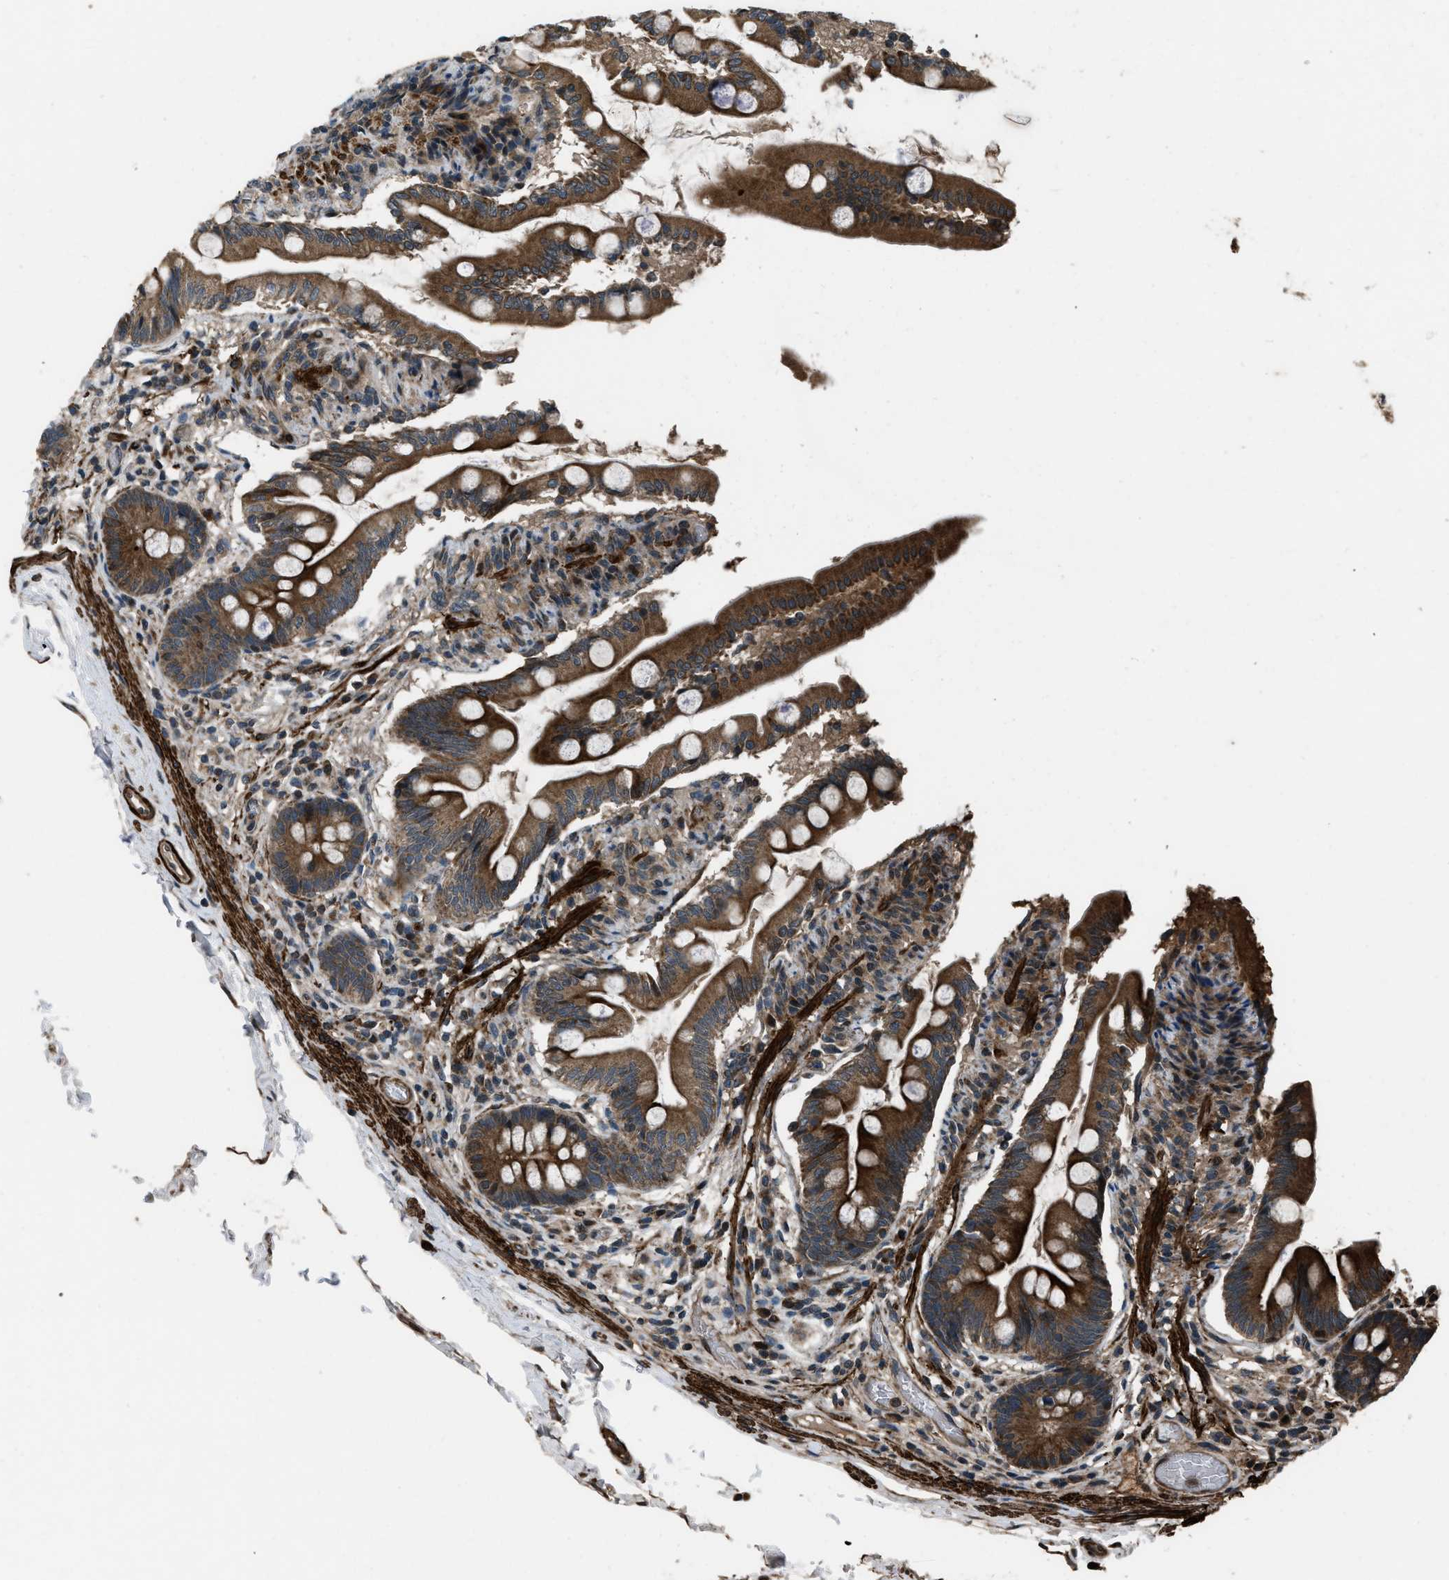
{"staining": {"intensity": "strong", "quantity": ">75%", "location": "cytoplasmic/membranous"}, "tissue": "small intestine", "cell_type": "Glandular cells", "image_type": "normal", "snomed": [{"axis": "morphology", "description": "Normal tissue, NOS"}, {"axis": "topography", "description": "Small intestine"}], "caption": "Human small intestine stained for a protein (brown) demonstrates strong cytoplasmic/membranous positive positivity in about >75% of glandular cells.", "gene": "IRAK4", "patient": {"sex": "female", "age": 56}}